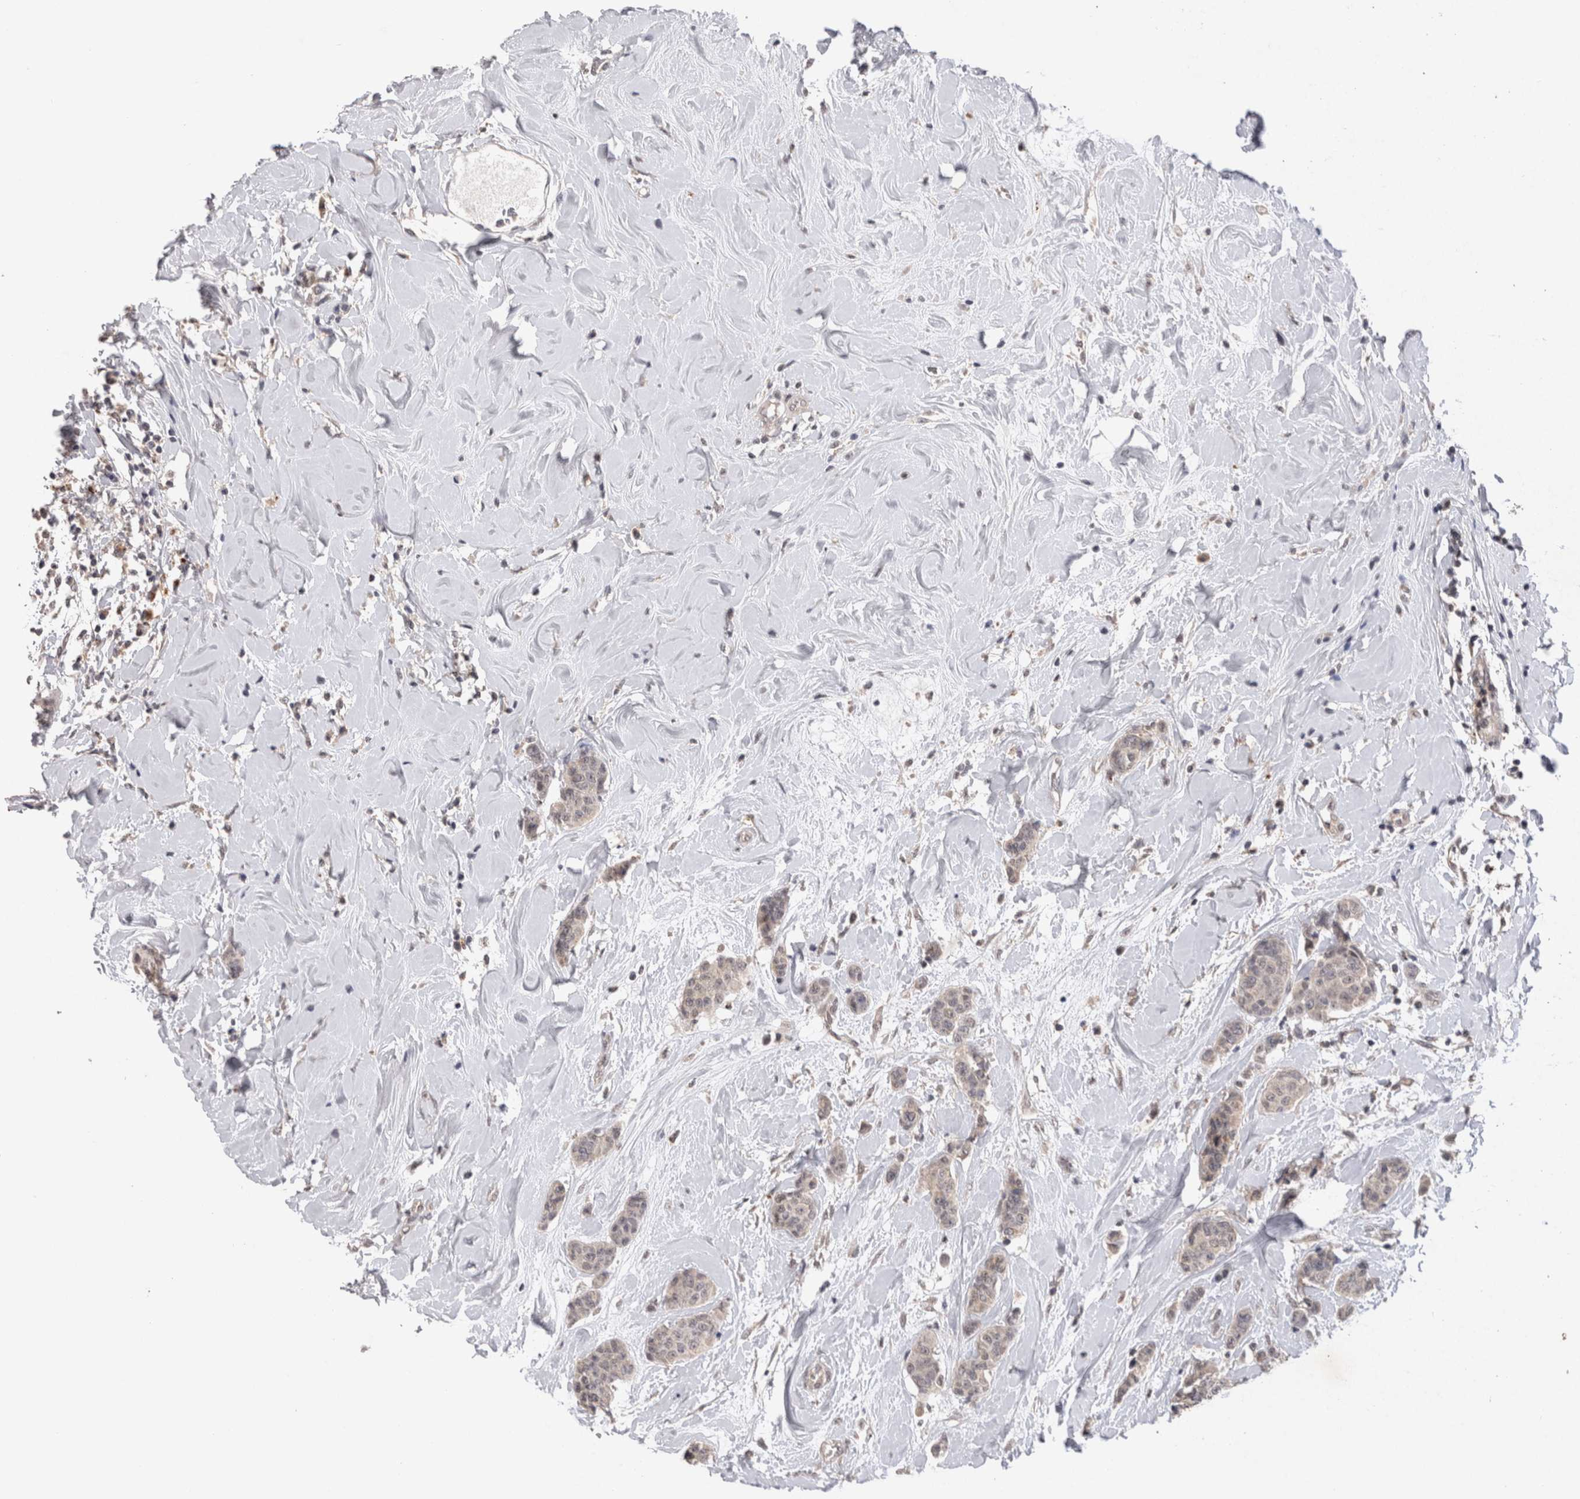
{"staining": {"intensity": "negative", "quantity": "none", "location": "none"}, "tissue": "breast cancer", "cell_type": "Tumor cells", "image_type": "cancer", "snomed": [{"axis": "morphology", "description": "Normal tissue, NOS"}, {"axis": "morphology", "description": "Duct carcinoma"}, {"axis": "topography", "description": "Breast"}], "caption": "Image shows no protein positivity in tumor cells of breast infiltrating ductal carcinoma tissue.", "gene": "RASSF3", "patient": {"sex": "female", "age": 40}}